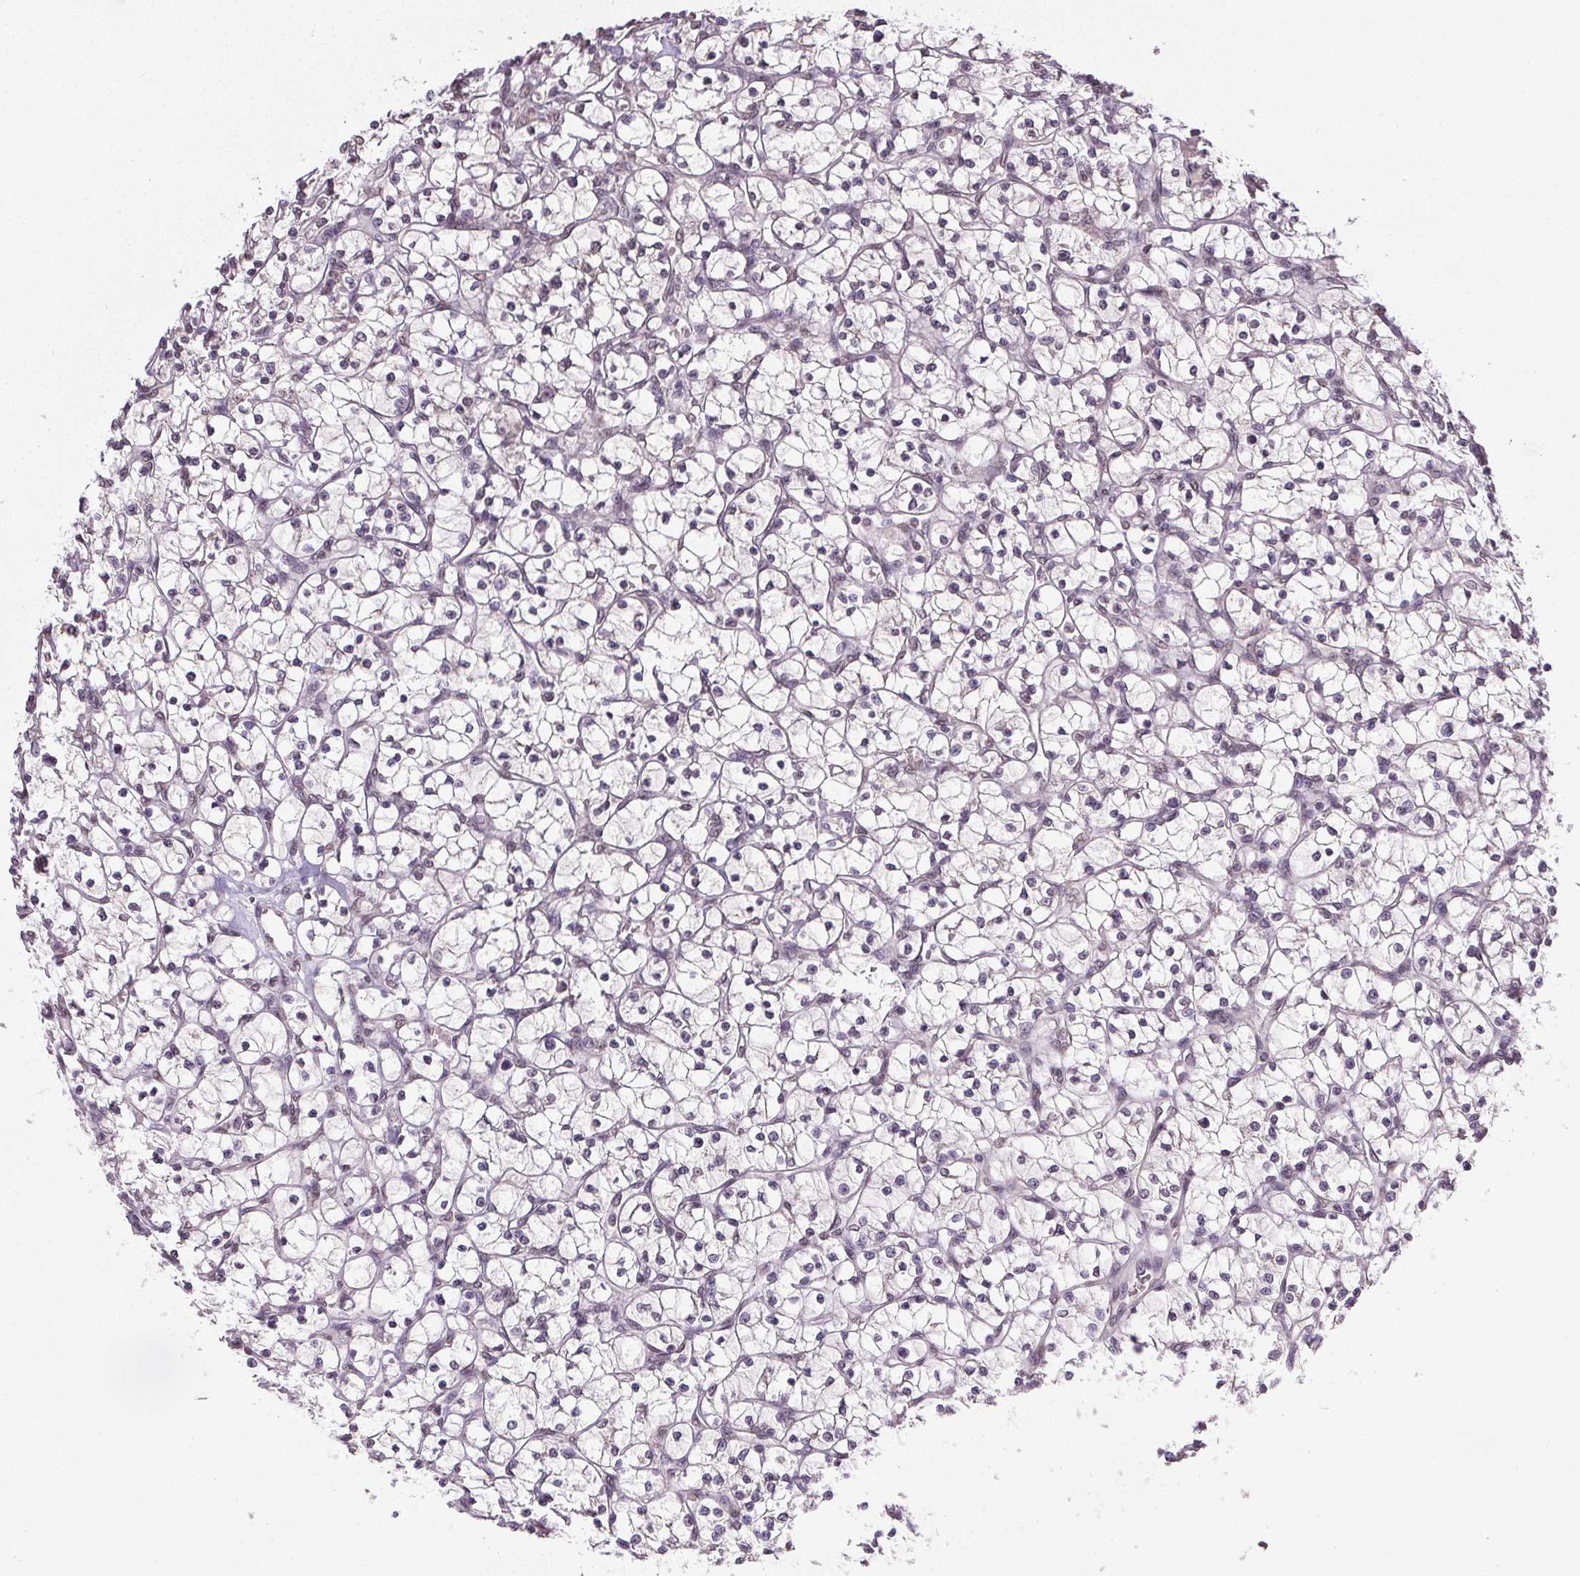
{"staining": {"intensity": "negative", "quantity": "none", "location": "none"}, "tissue": "renal cancer", "cell_type": "Tumor cells", "image_type": "cancer", "snomed": [{"axis": "morphology", "description": "Adenocarcinoma, NOS"}, {"axis": "topography", "description": "Kidney"}], "caption": "Immunohistochemistry (IHC) image of renal cancer stained for a protein (brown), which demonstrates no staining in tumor cells.", "gene": "PPP4R4", "patient": {"sex": "female", "age": 64}}